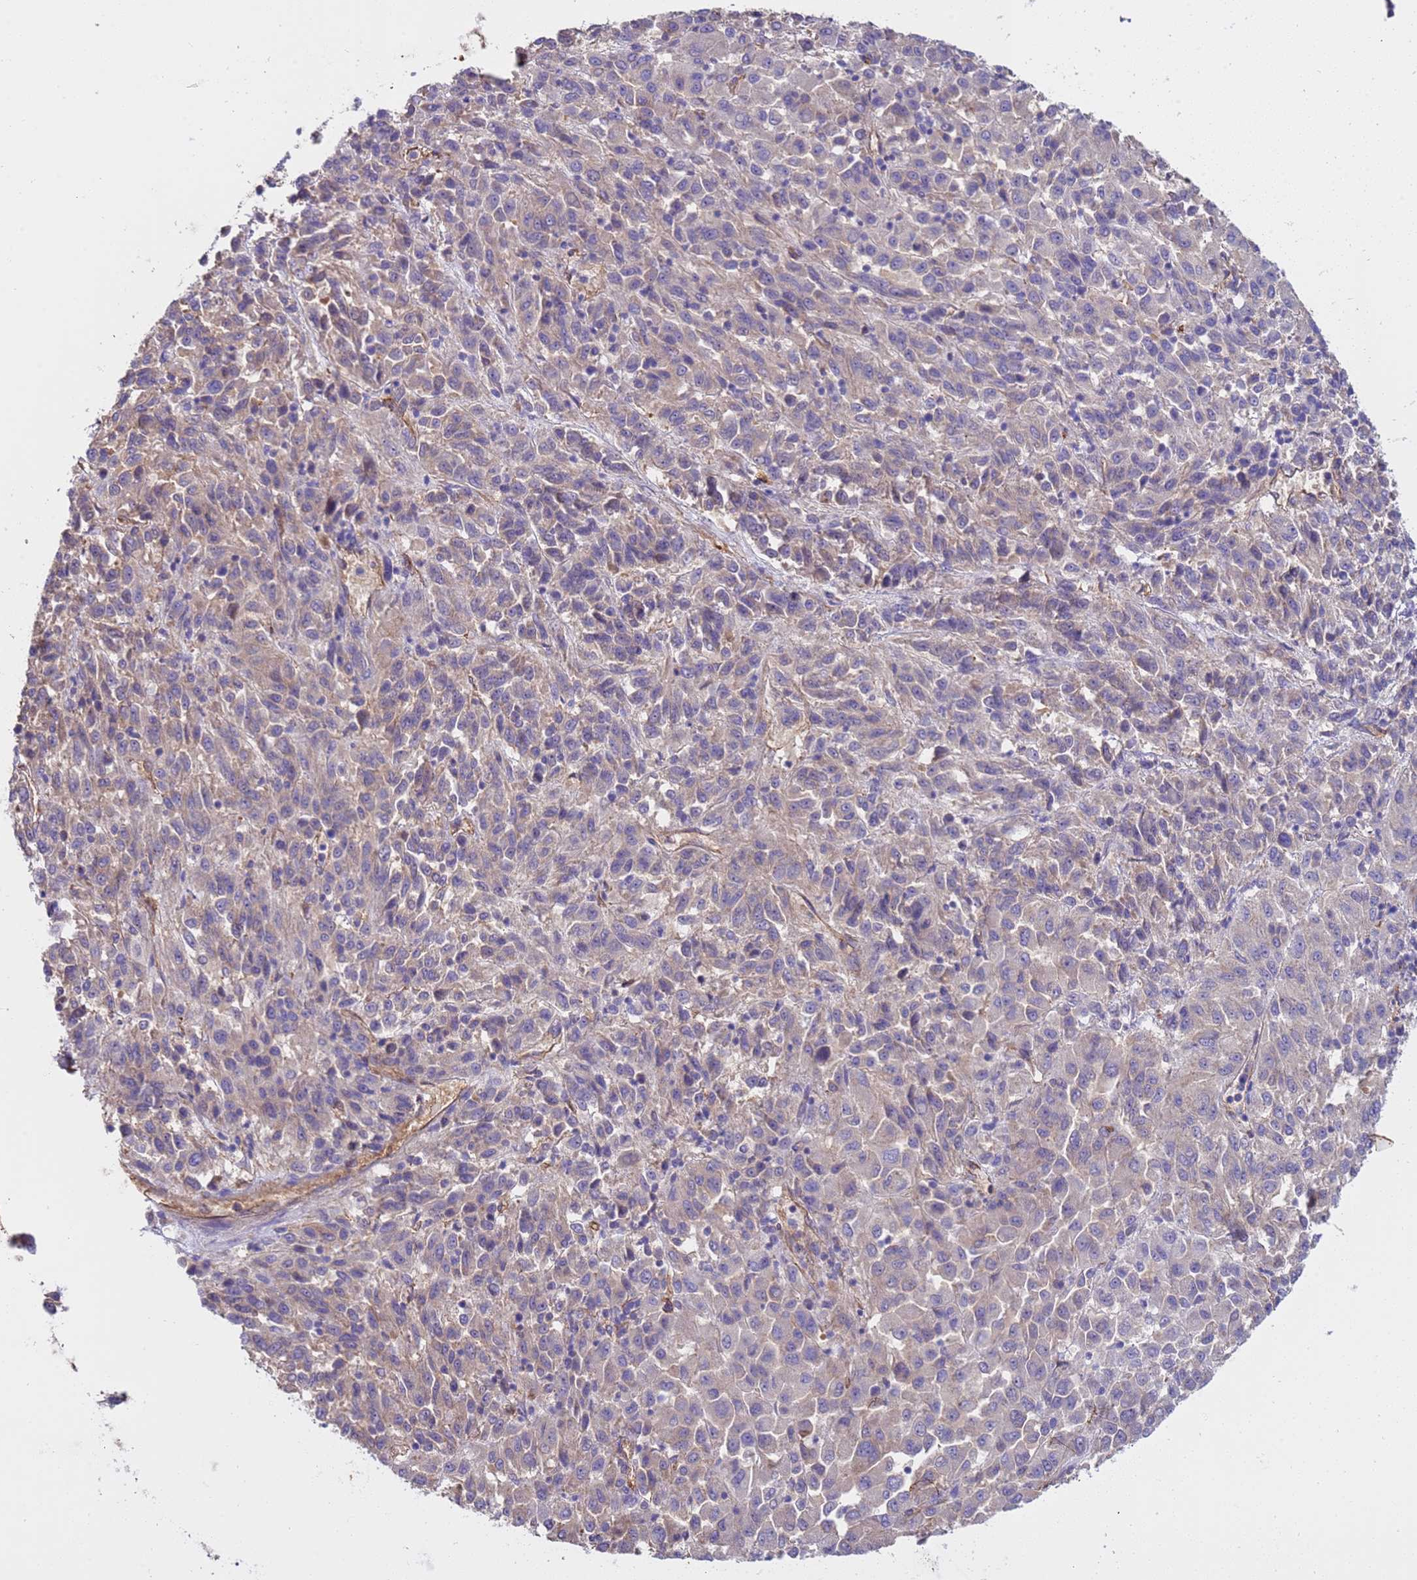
{"staining": {"intensity": "weak", "quantity": "<25%", "location": "cytoplasmic/membranous"}, "tissue": "melanoma", "cell_type": "Tumor cells", "image_type": "cancer", "snomed": [{"axis": "morphology", "description": "Malignant melanoma, Metastatic site"}, {"axis": "topography", "description": "Lung"}], "caption": "Immunohistochemistry histopathology image of neoplastic tissue: melanoma stained with DAB (3,3'-diaminobenzidine) displays no significant protein positivity in tumor cells. (DAB (3,3'-diaminobenzidine) immunohistochemistry visualized using brightfield microscopy, high magnification).", "gene": "ZNF248", "patient": {"sex": "male", "age": 64}}